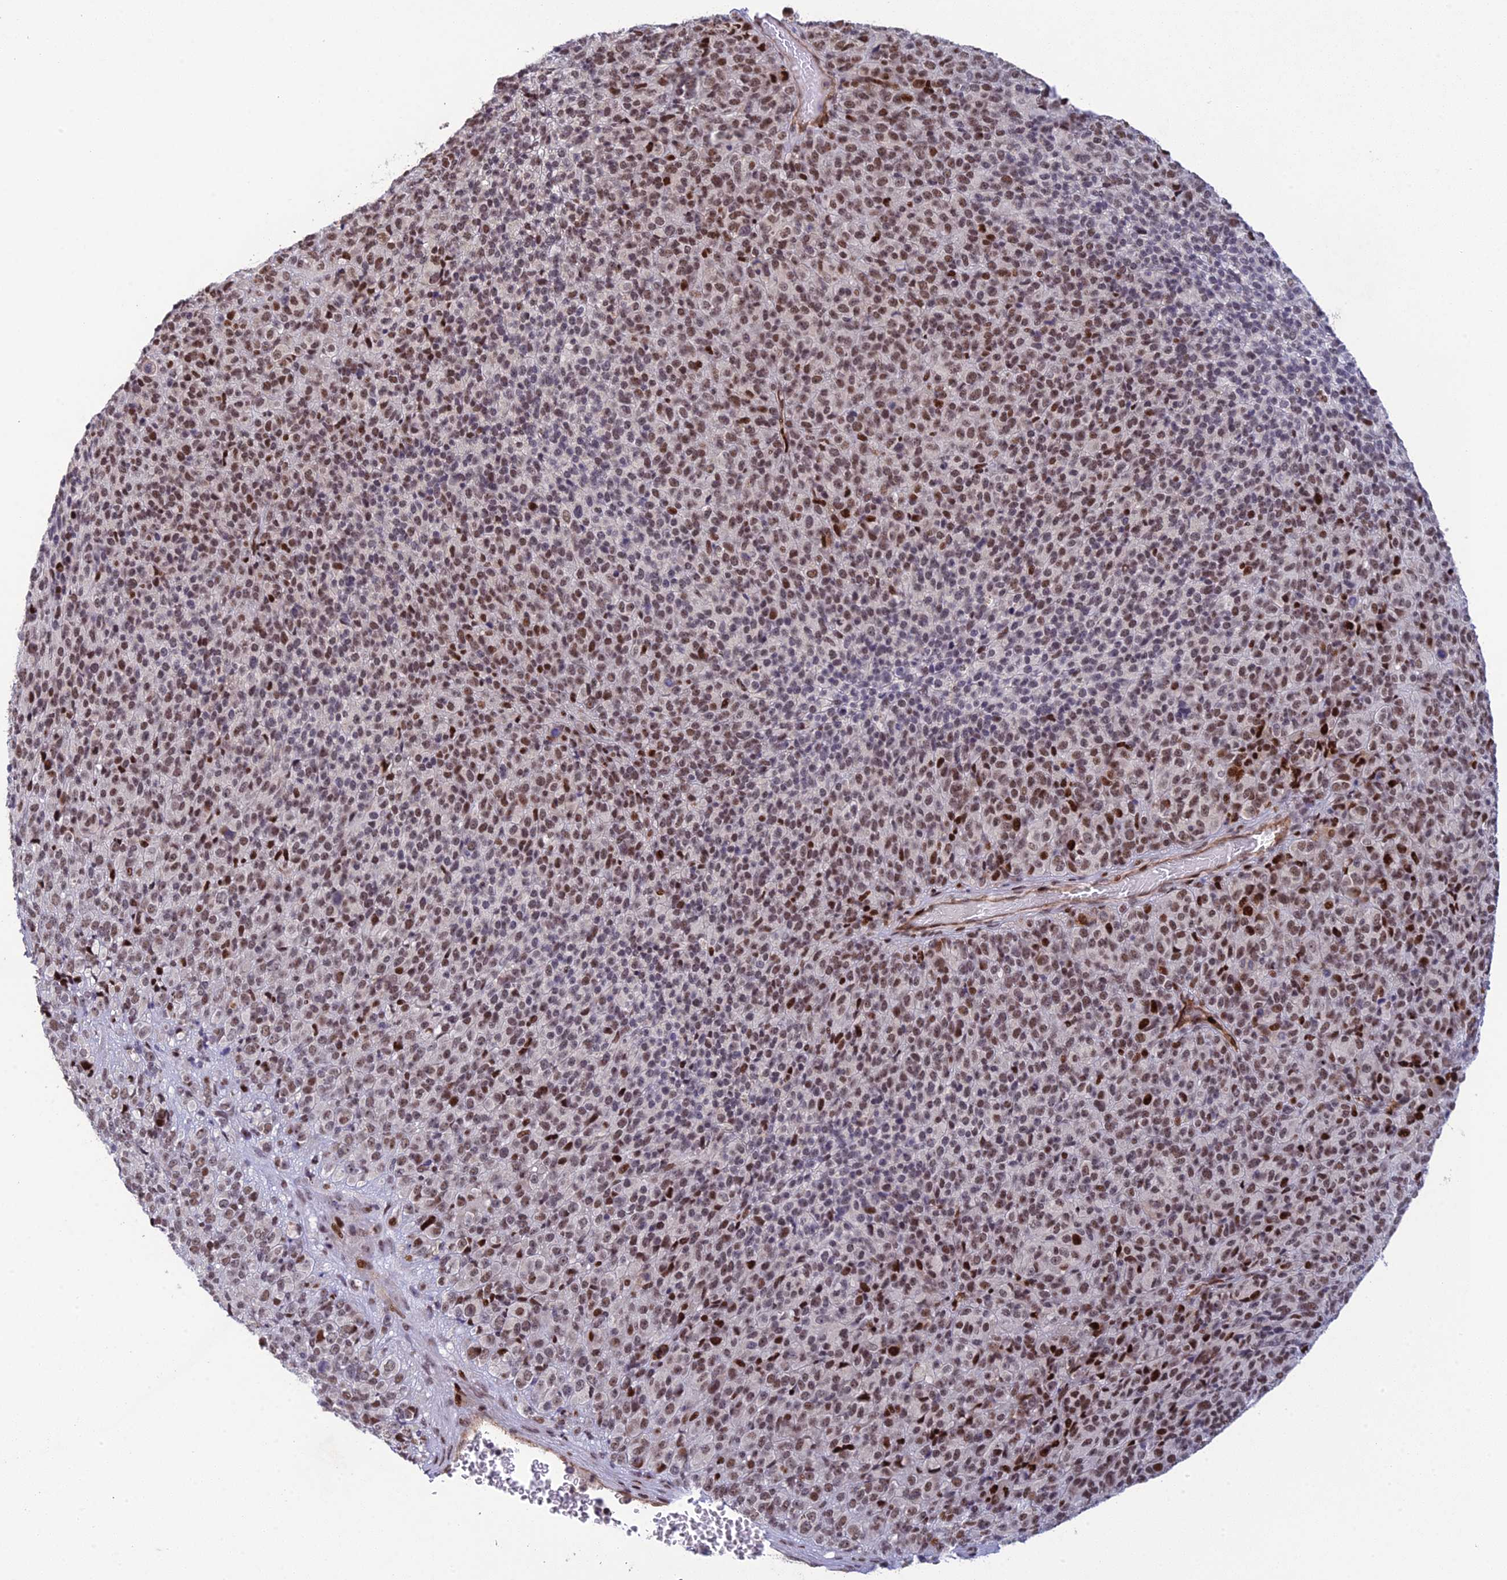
{"staining": {"intensity": "moderate", "quantity": ">75%", "location": "nuclear"}, "tissue": "melanoma", "cell_type": "Tumor cells", "image_type": "cancer", "snomed": [{"axis": "morphology", "description": "Malignant melanoma, Metastatic site"}, {"axis": "topography", "description": "Brain"}], "caption": "This is an image of immunohistochemistry staining of malignant melanoma (metastatic site), which shows moderate staining in the nuclear of tumor cells.", "gene": "RANBP3", "patient": {"sex": "female", "age": 56}}